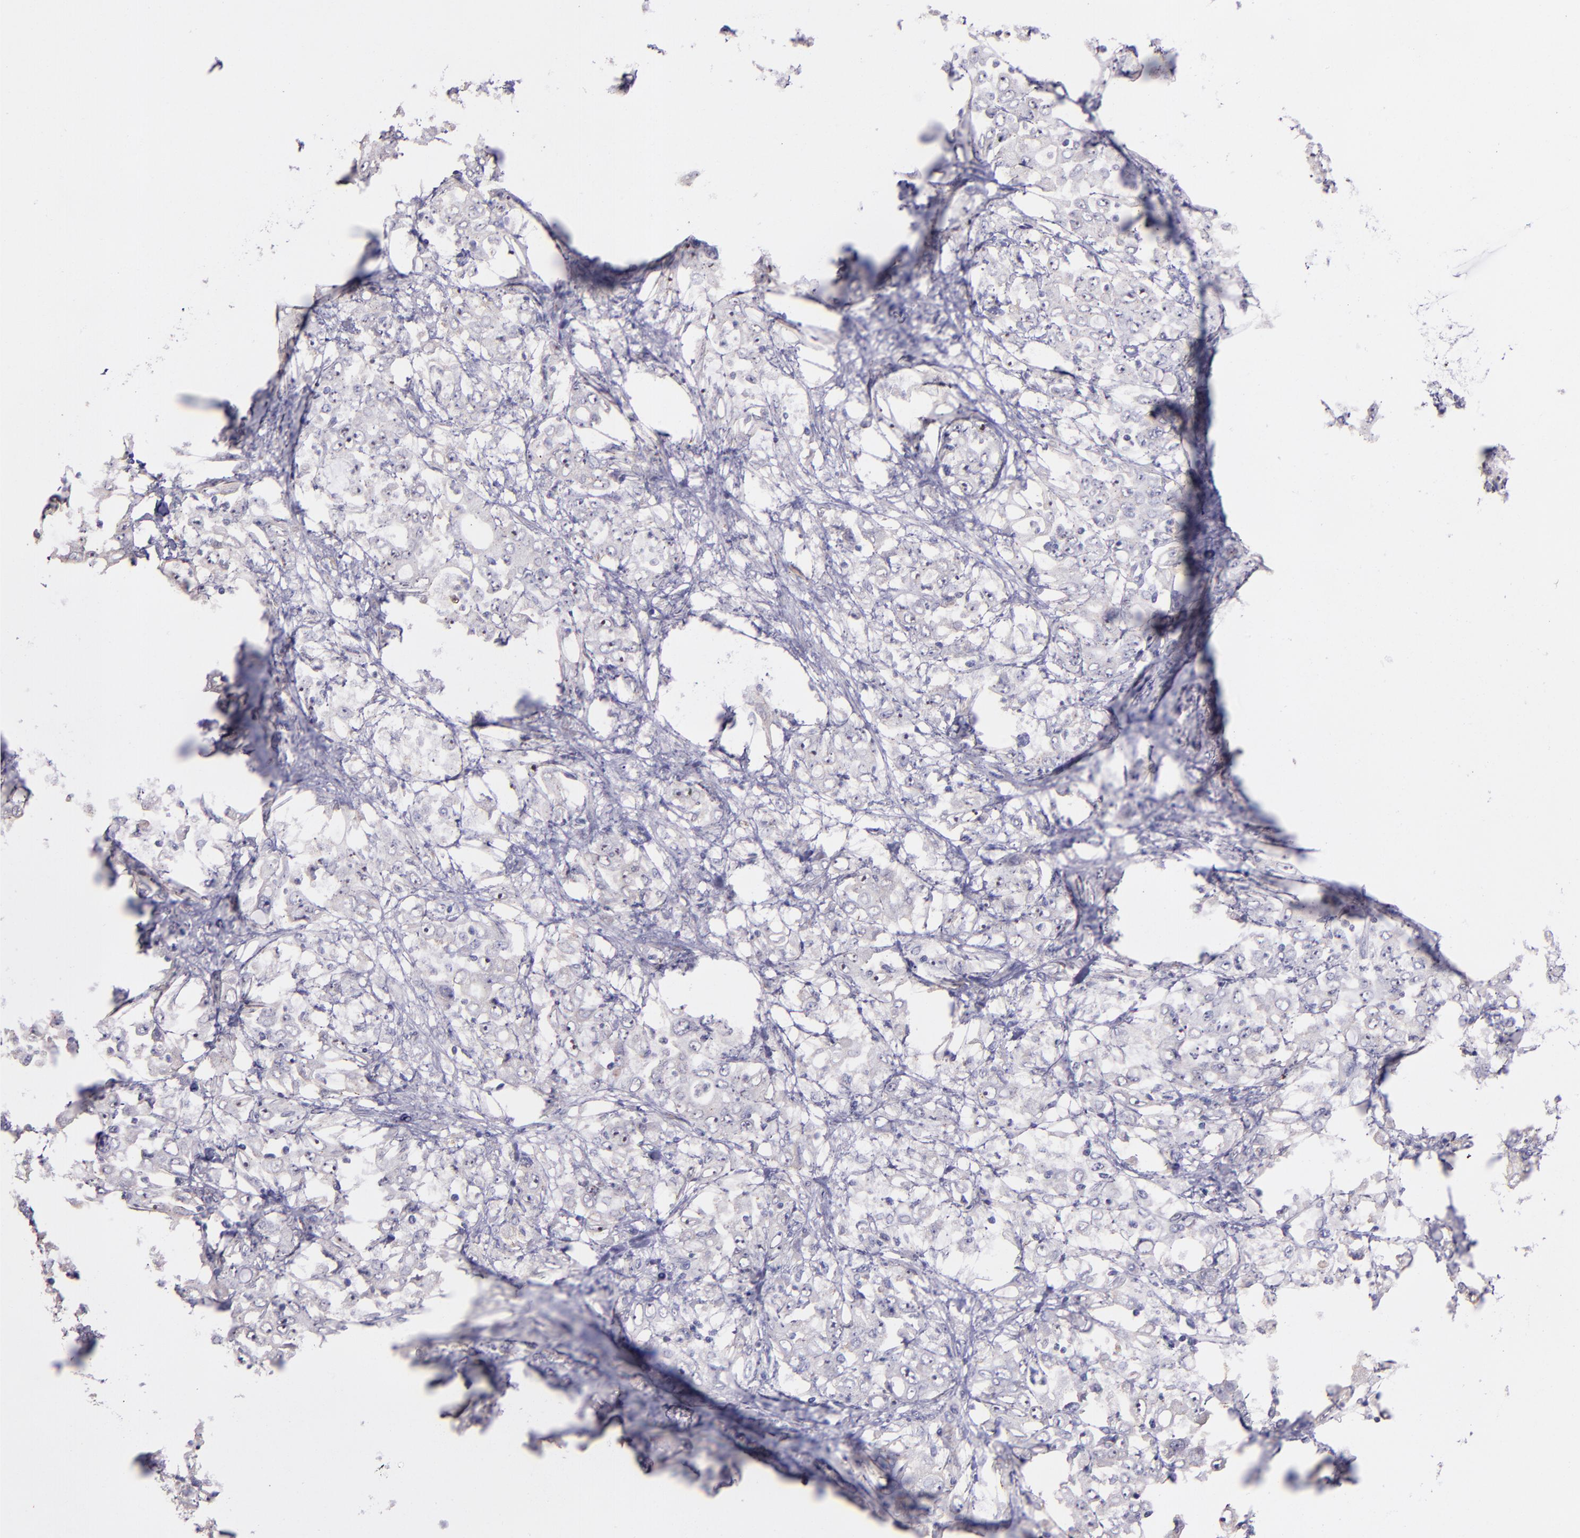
{"staining": {"intensity": "negative", "quantity": "none", "location": "none"}, "tissue": "stomach cancer", "cell_type": "Tumor cells", "image_type": "cancer", "snomed": [{"axis": "morphology", "description": "Adenocarcinoma, NOS"}, {"axis": "topography", "description": "Stomach, lower"}], "caption": "A histopathology image of human stomach adenocarcinoma is negative for staining in tumor cells. (Brightfield microscopy of DAB (3,3'-diaminobenzidine) immunohistochemistry (IHC) at high magnification).", "gene": "PAPPA", "patient": {"sex": "female", "age": 71}}